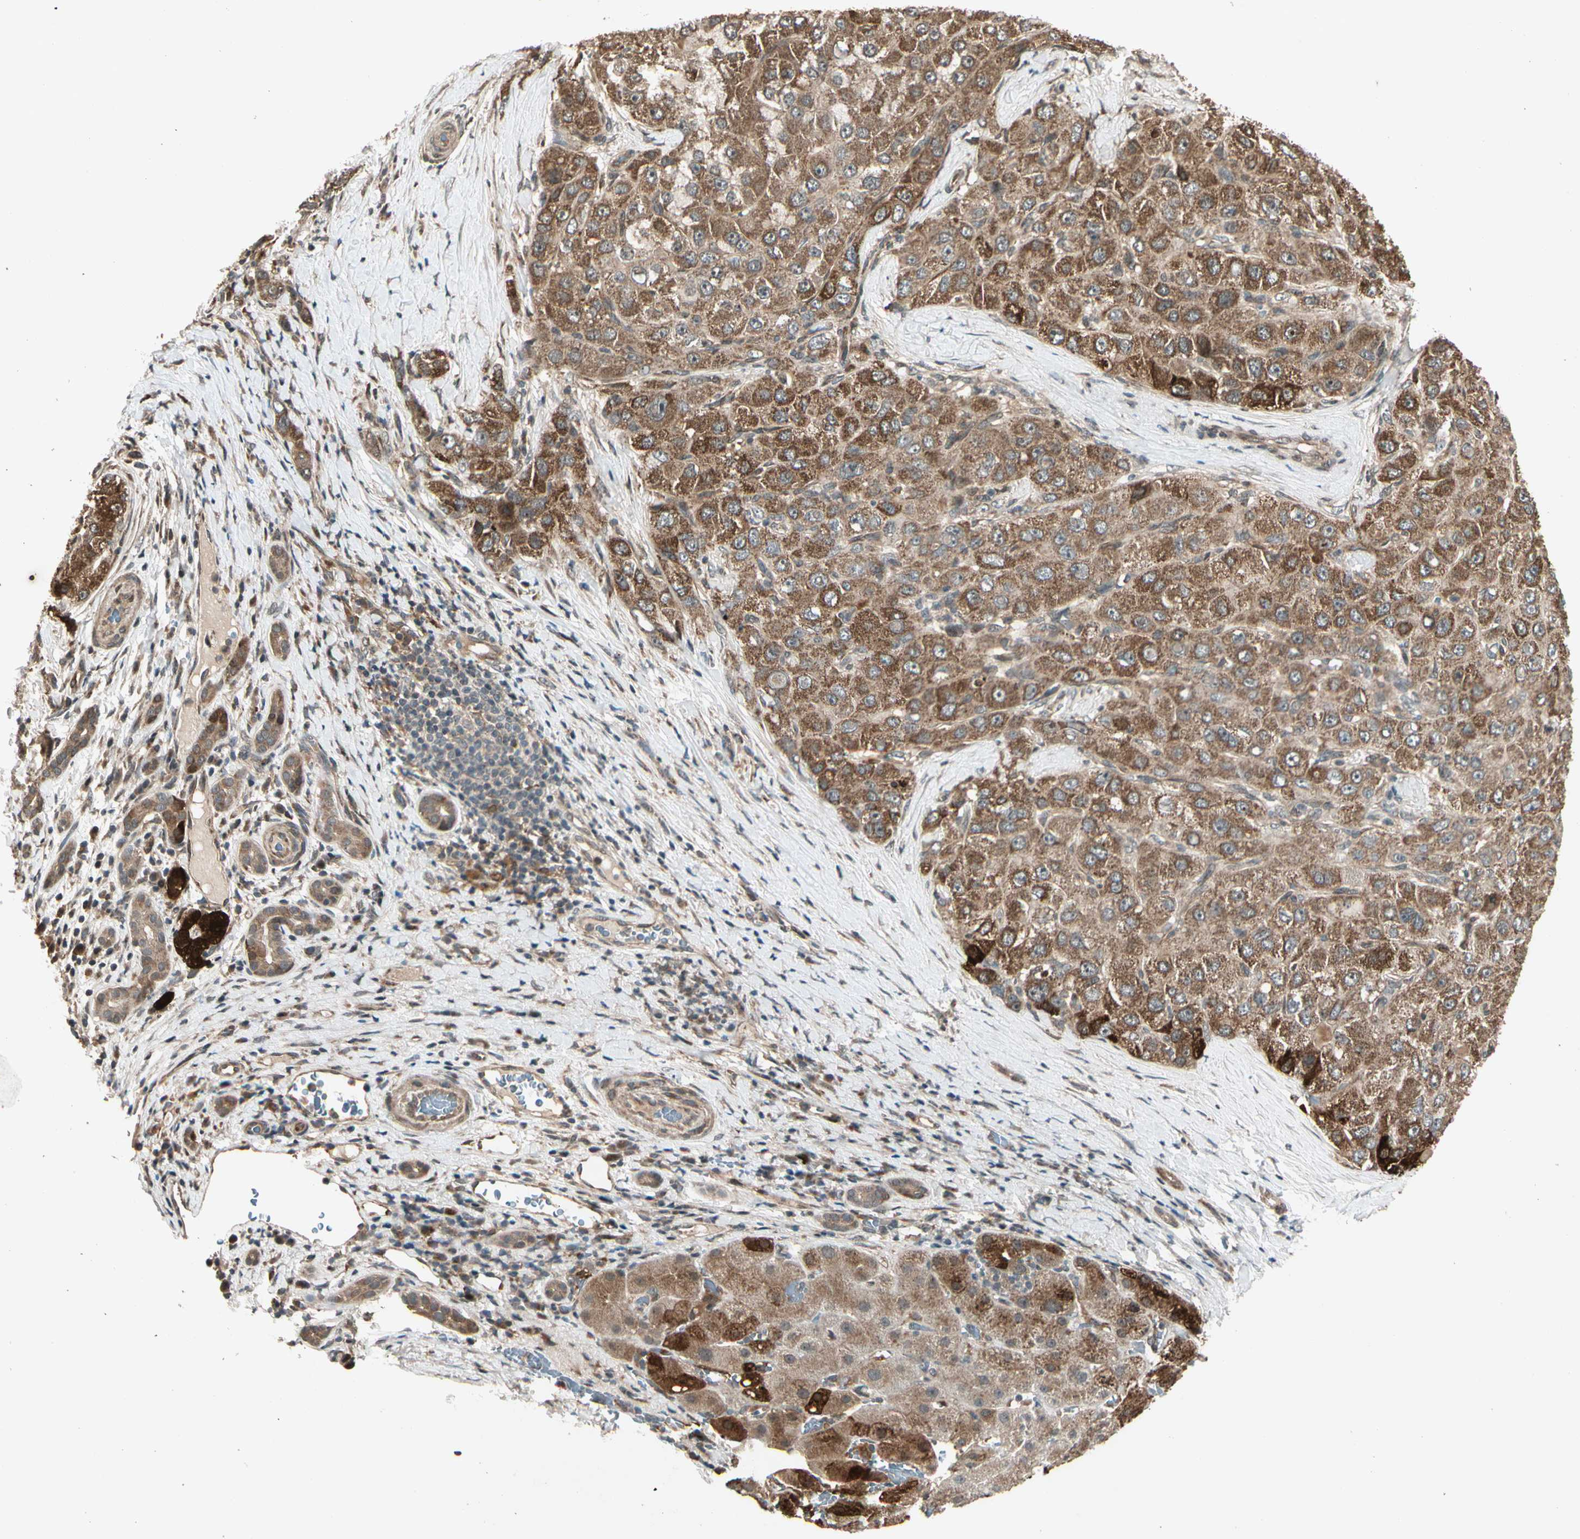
{"staining": {"intensity": "moderate", "quantity": ">75%", "location": "cytoplasmic/membranous"}, "tissue": "liver cancer", "cell_type": "Tumor cells", "image_type": "cancer", "snomed": [{"axis": "morphology", "description": "Carcinoma, Hepatocellular, NOS"}, {"axis": "topography", "description": "Liver"}], "caption": "High-magnification brightfield microscopy of liver cancer stained with DAB (3,3'-diaminobenzidine) (brown) and counterstained with hematoxylin (blue). tumor cells exhibit moderate cytoplasmic/membranous expression is seen in approximately>75% of cells. (brown staining indicates protein expression, while blue staining denotes nuclei).", "gene": "GLUL", "patient": {"sex": "male", "age": 80}}